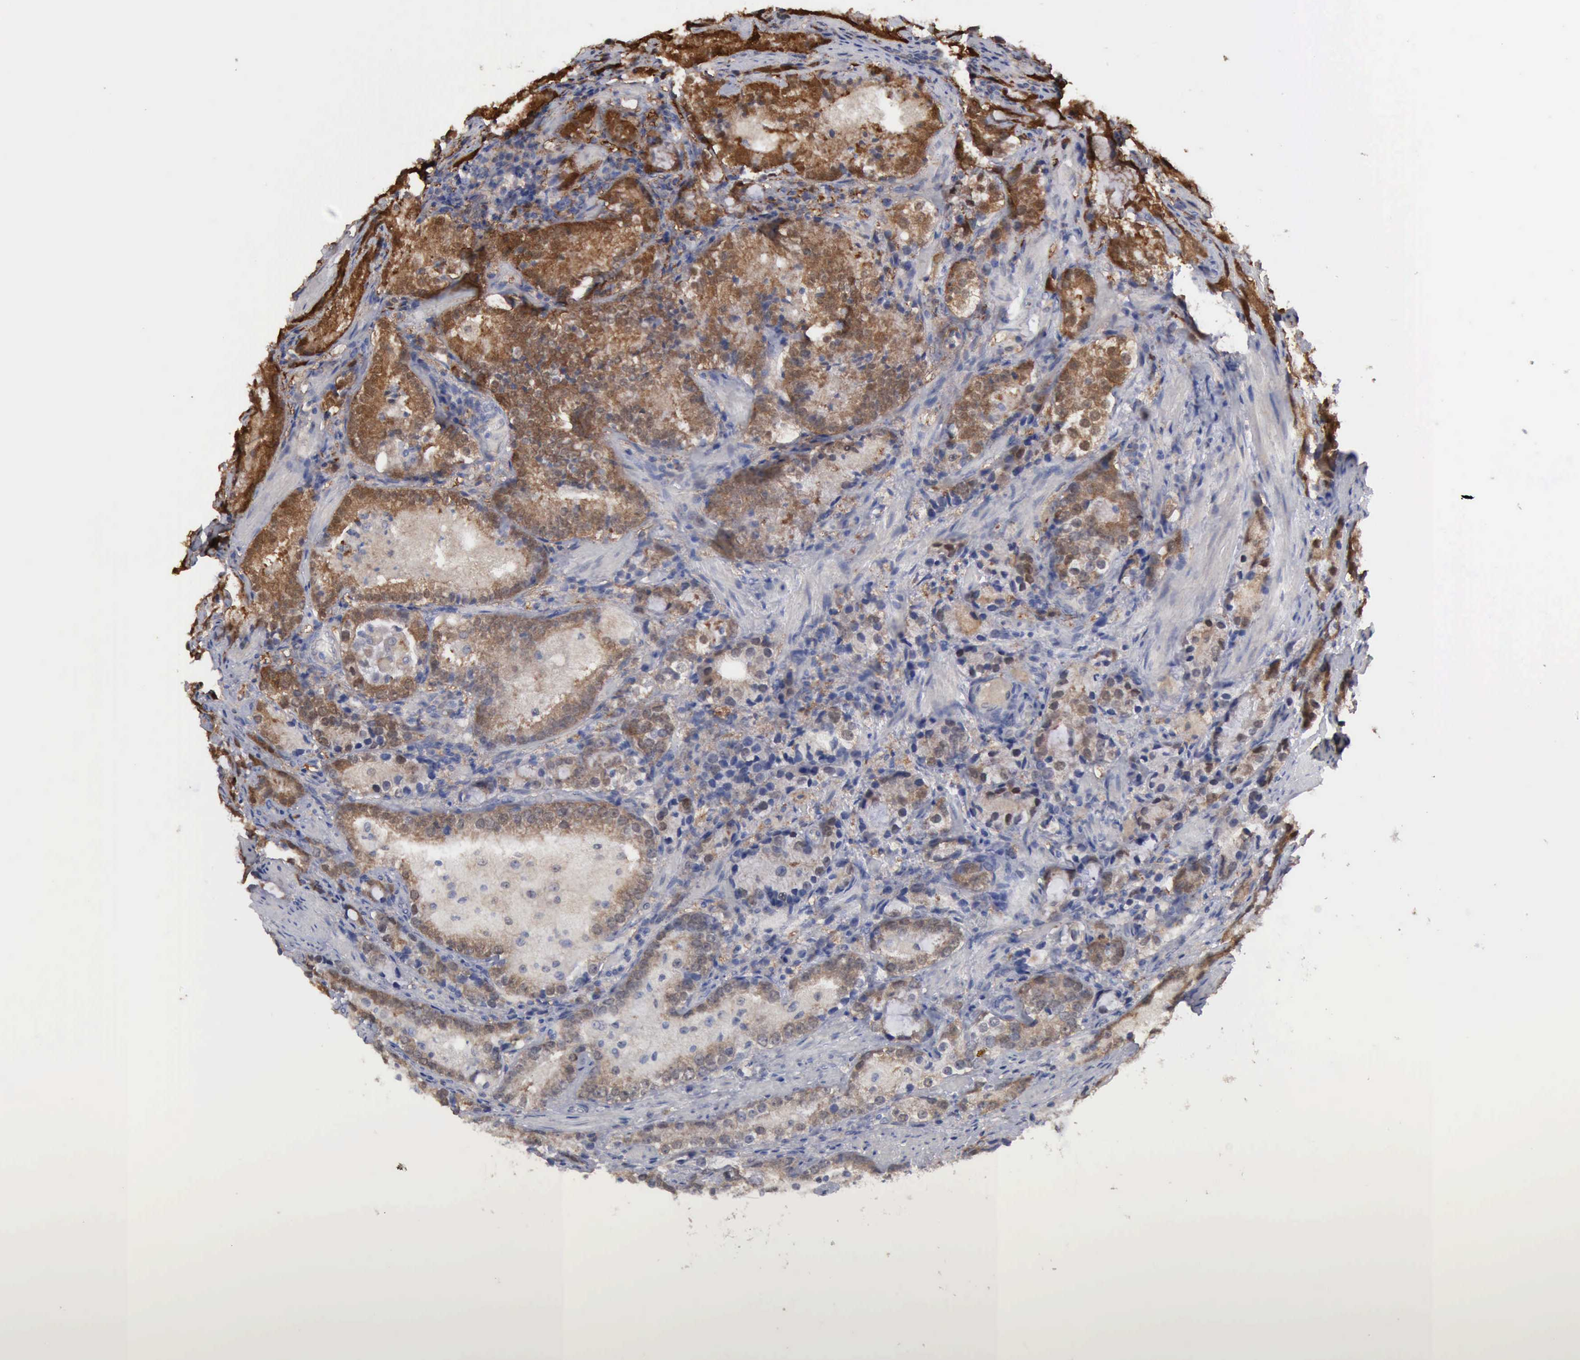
{"staining": {"intensity": "moderate", "quantity": ">75%", "location": "cytoplasmic/membranous,nuclear"}, "tissue": "prostate cancer", "cell_type": "Tumor cells", "image_type": "cancer", "snomed": [{"axis": "morphology", "description": "Adenocarcinoma, High grade"}, {"axis": "topography", "description": "Prostate"}], "caption": "This photomicrograph reveals immunohistochemistry staining of human prostate cancer, with medium moderate cytoplasmic/membranous and nuclear staining in about >75% of tumor cells.", "gene": "PTGR2", "patient": {"sex": "male", "age": 63}}